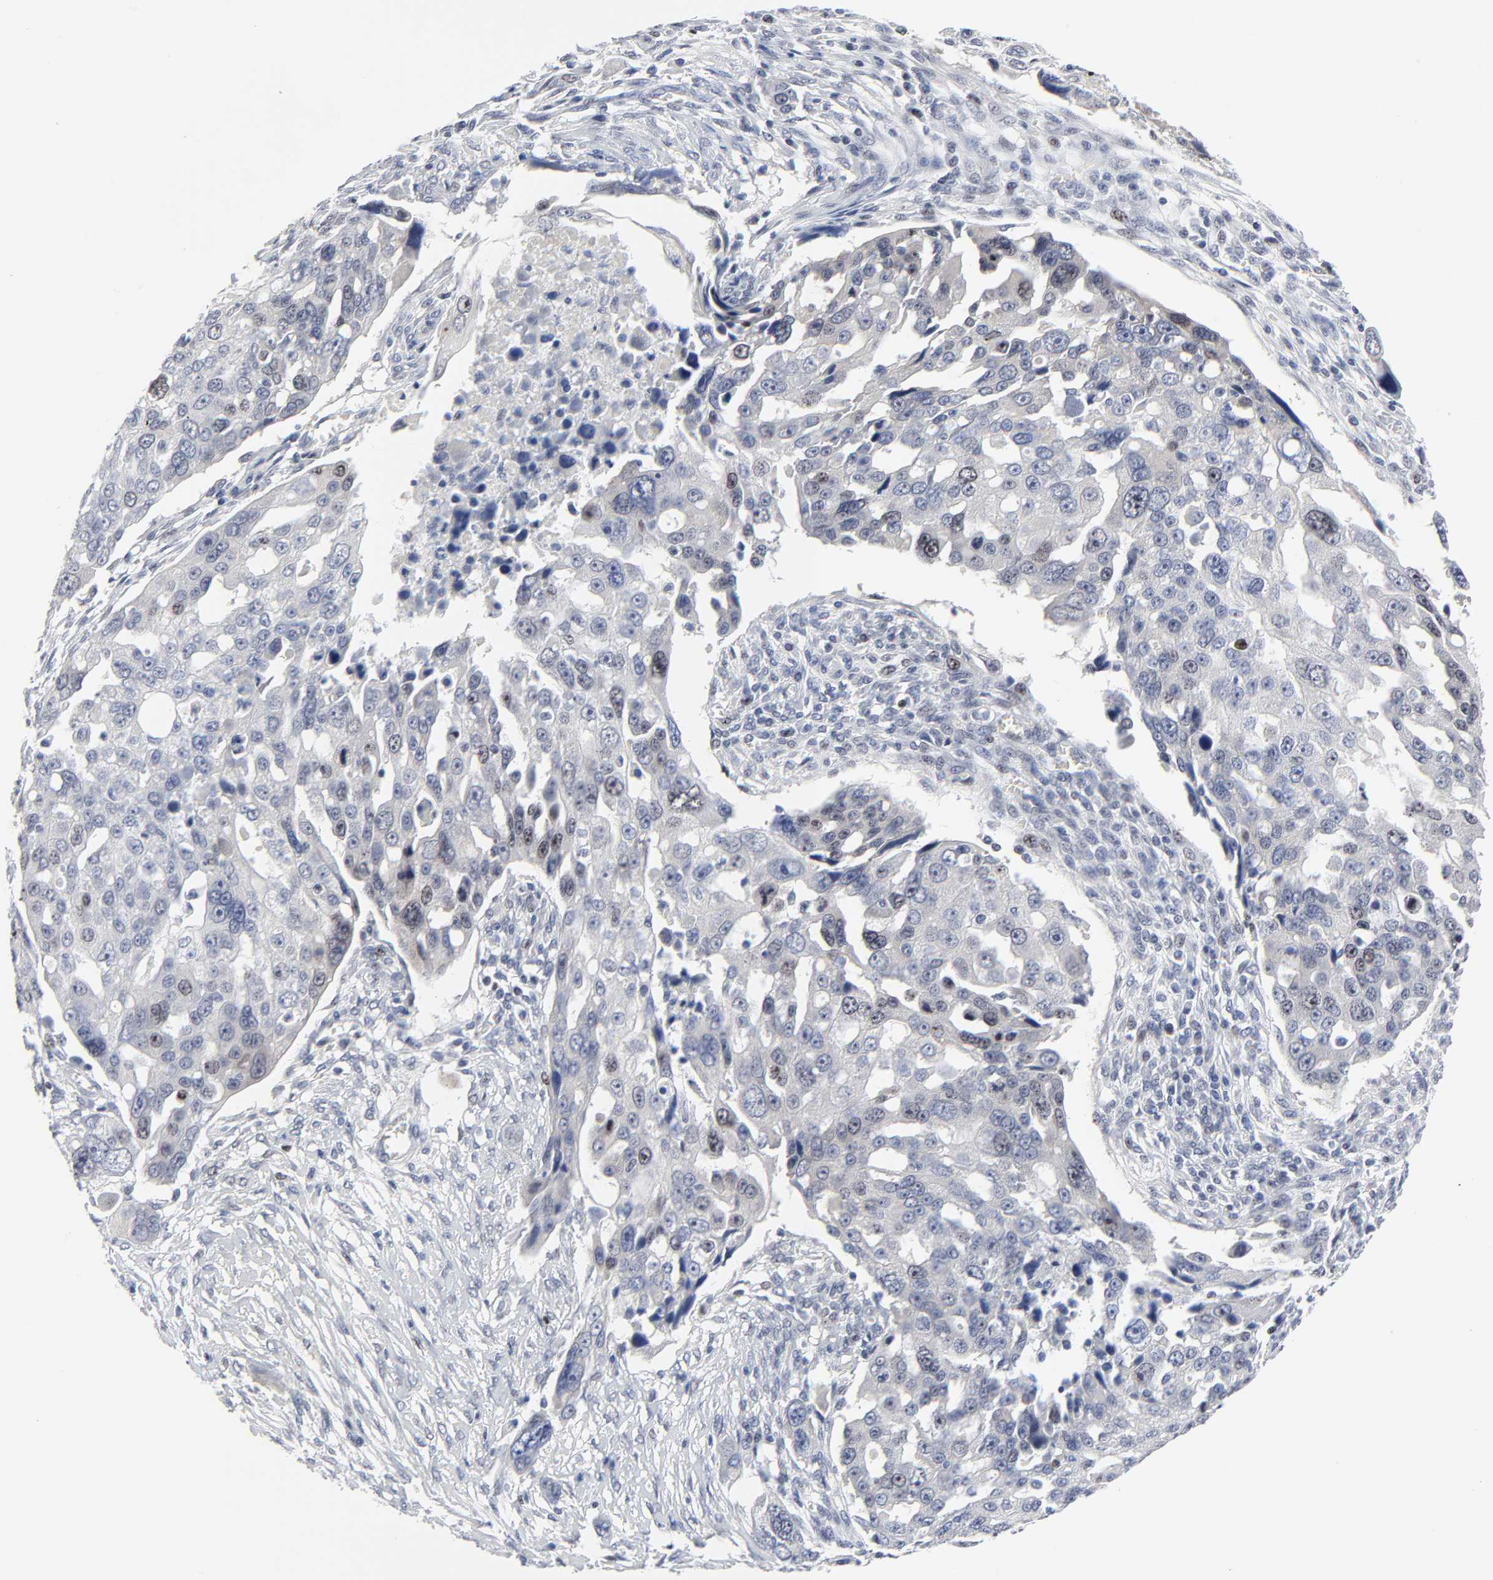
{"staining": {"intensity": "weak", "quantity": "<25%", "location": "nuclear"}, "tissue": "ovarian cancer", "cell_type": "Tumor cells", "image_type": "cancer", "snomed": [{"axis": "morphology", "description": "Carcinoma, endometroid"}, {"axis": "topography", "description": "Ovary"}], "caption": "Ovarian cancer (endometroid carcinoma) stained for a protein using immunohistochemistry (IHC) shows no expression tumor cells.", "gene": "ZNF589", "patient": {"sex": "female", "age": 75}}